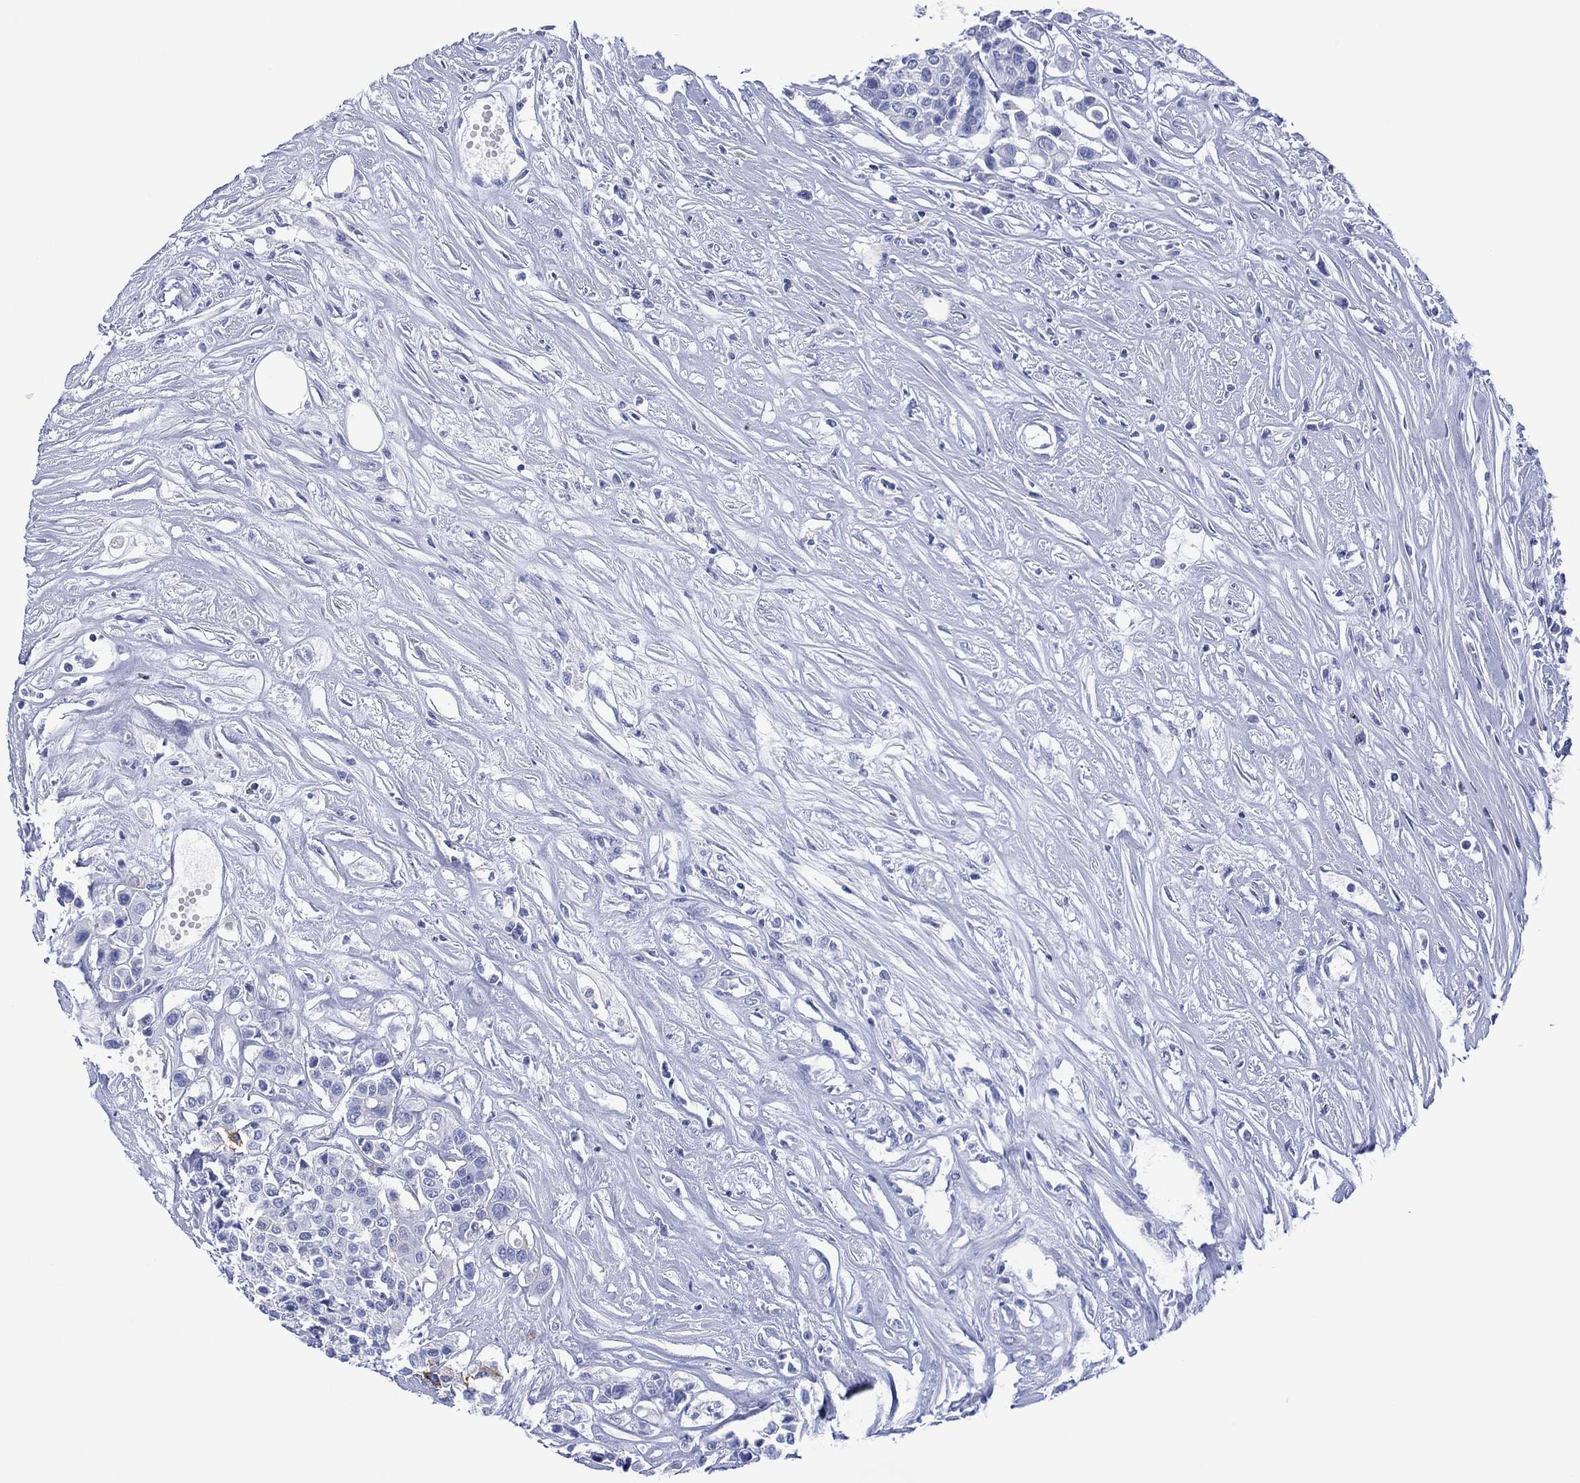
{"staining": {"intensity": "negative", "quantity": "none", "location": "none"}, "tissue": "carcinoid", "cell_type": "Tumor cells", "image_type": "cancer", "snomed": [{"axis": "morphology", "description": "Carcinoid, malignant, NOS"}, {"axis": "topography", "description": "Colon"}], "caption": "Protein analysis of malignant carcinoid exhibits no significant positivity in tumor cells.", "gene": "DPP4", "patient": {"sex": "male", "age": 81}}